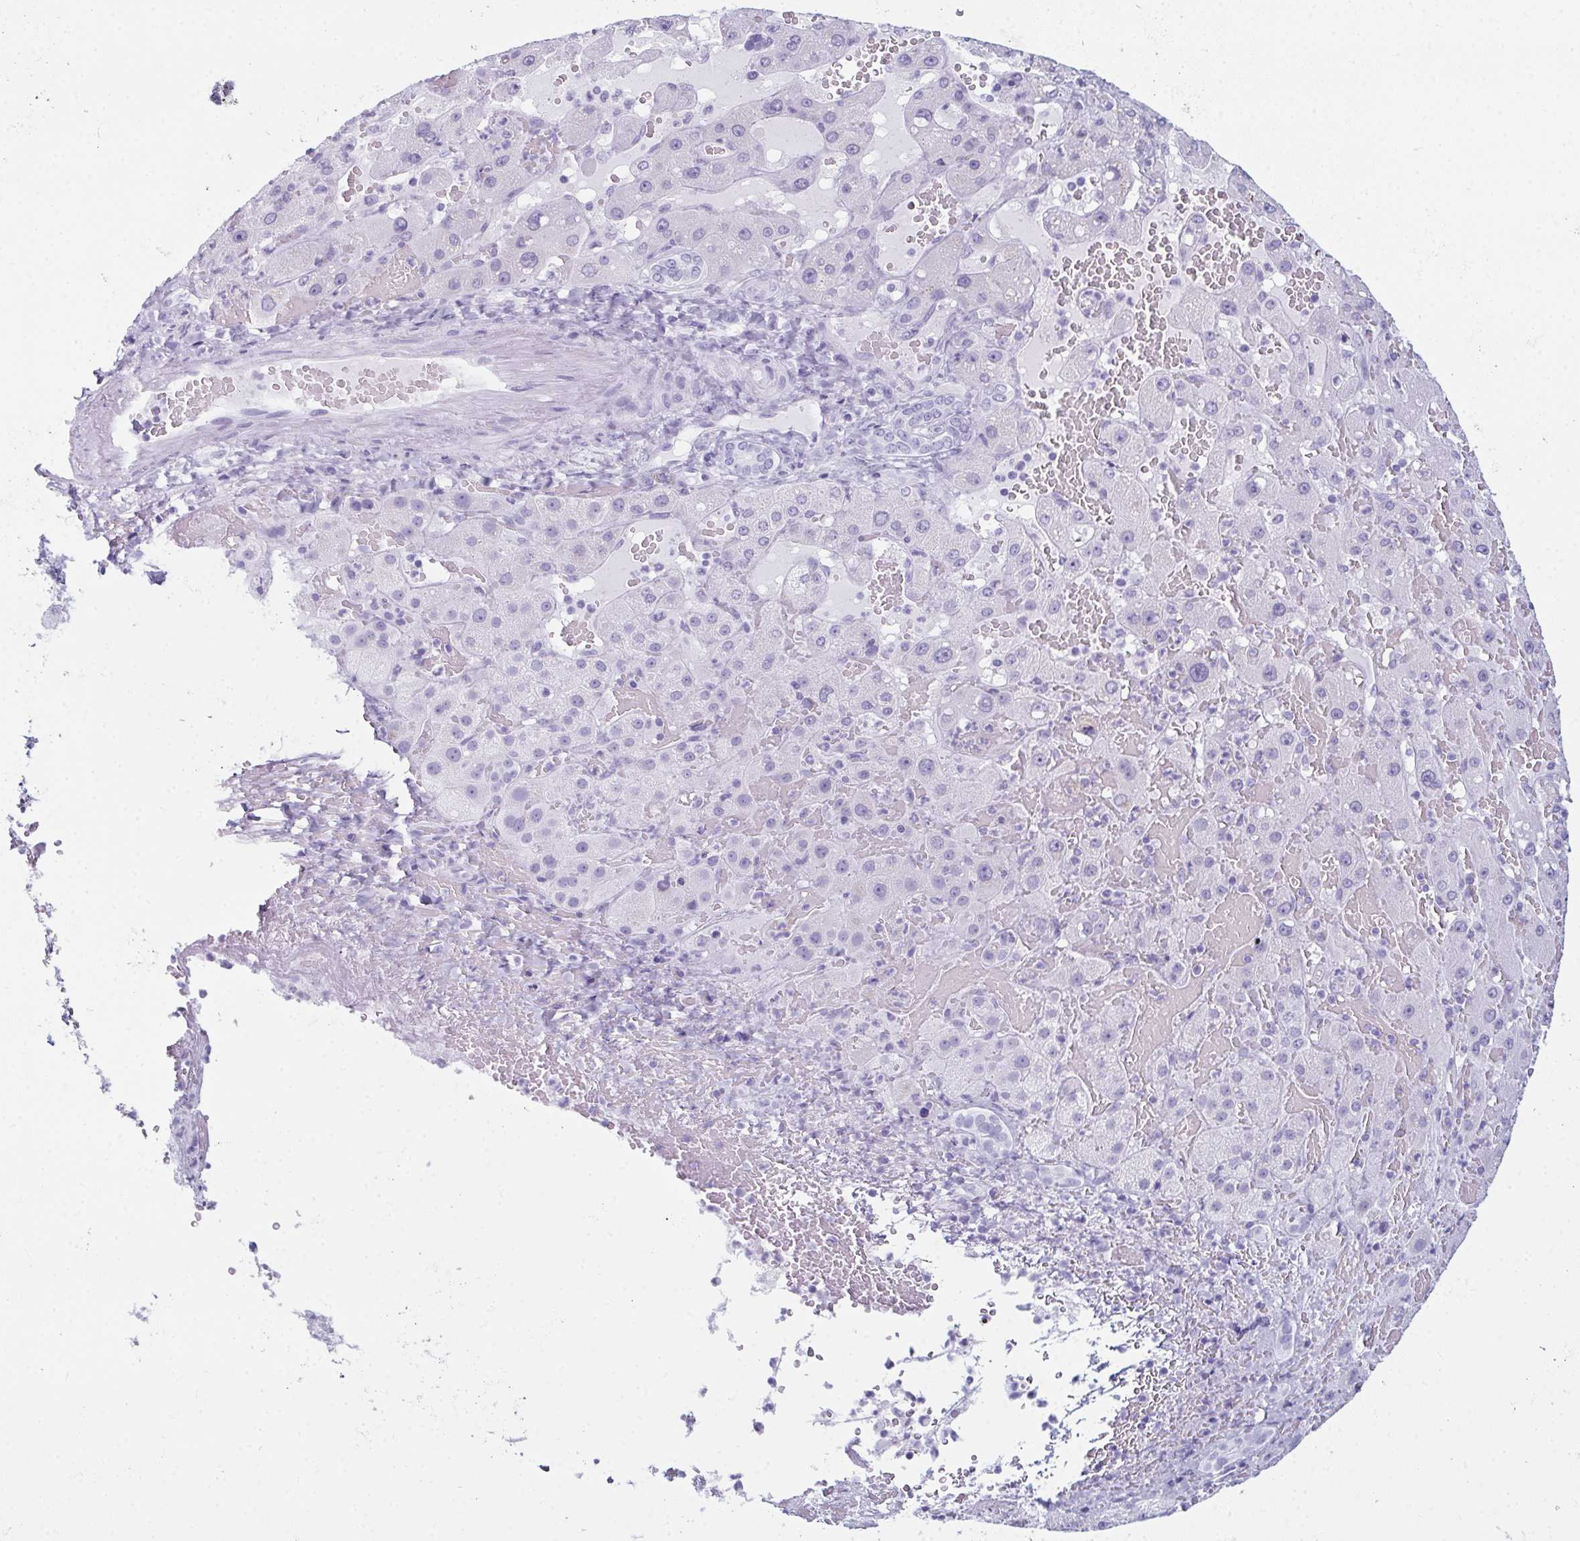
{"staining": {"intensity": "negative", "quantity": "none", "location": "none"}, "tissue": "liver cancer", "cell_type": "Tumor cells", "image_type": "cancer", "snomed": [{"axis": "morphology", "description": "Carcinoma, Hepatocellular, NOS"}, {"axis": "topography", "description": "Liver"}], "caption": "High power microscopy photomicrograph of an IHC photomicrograph of liver hepatocellular carcinoma, revealing no significant positivity in tumor cells.", "gene": "ENKUR", "patient": {"sex": "female", "age": 73}}